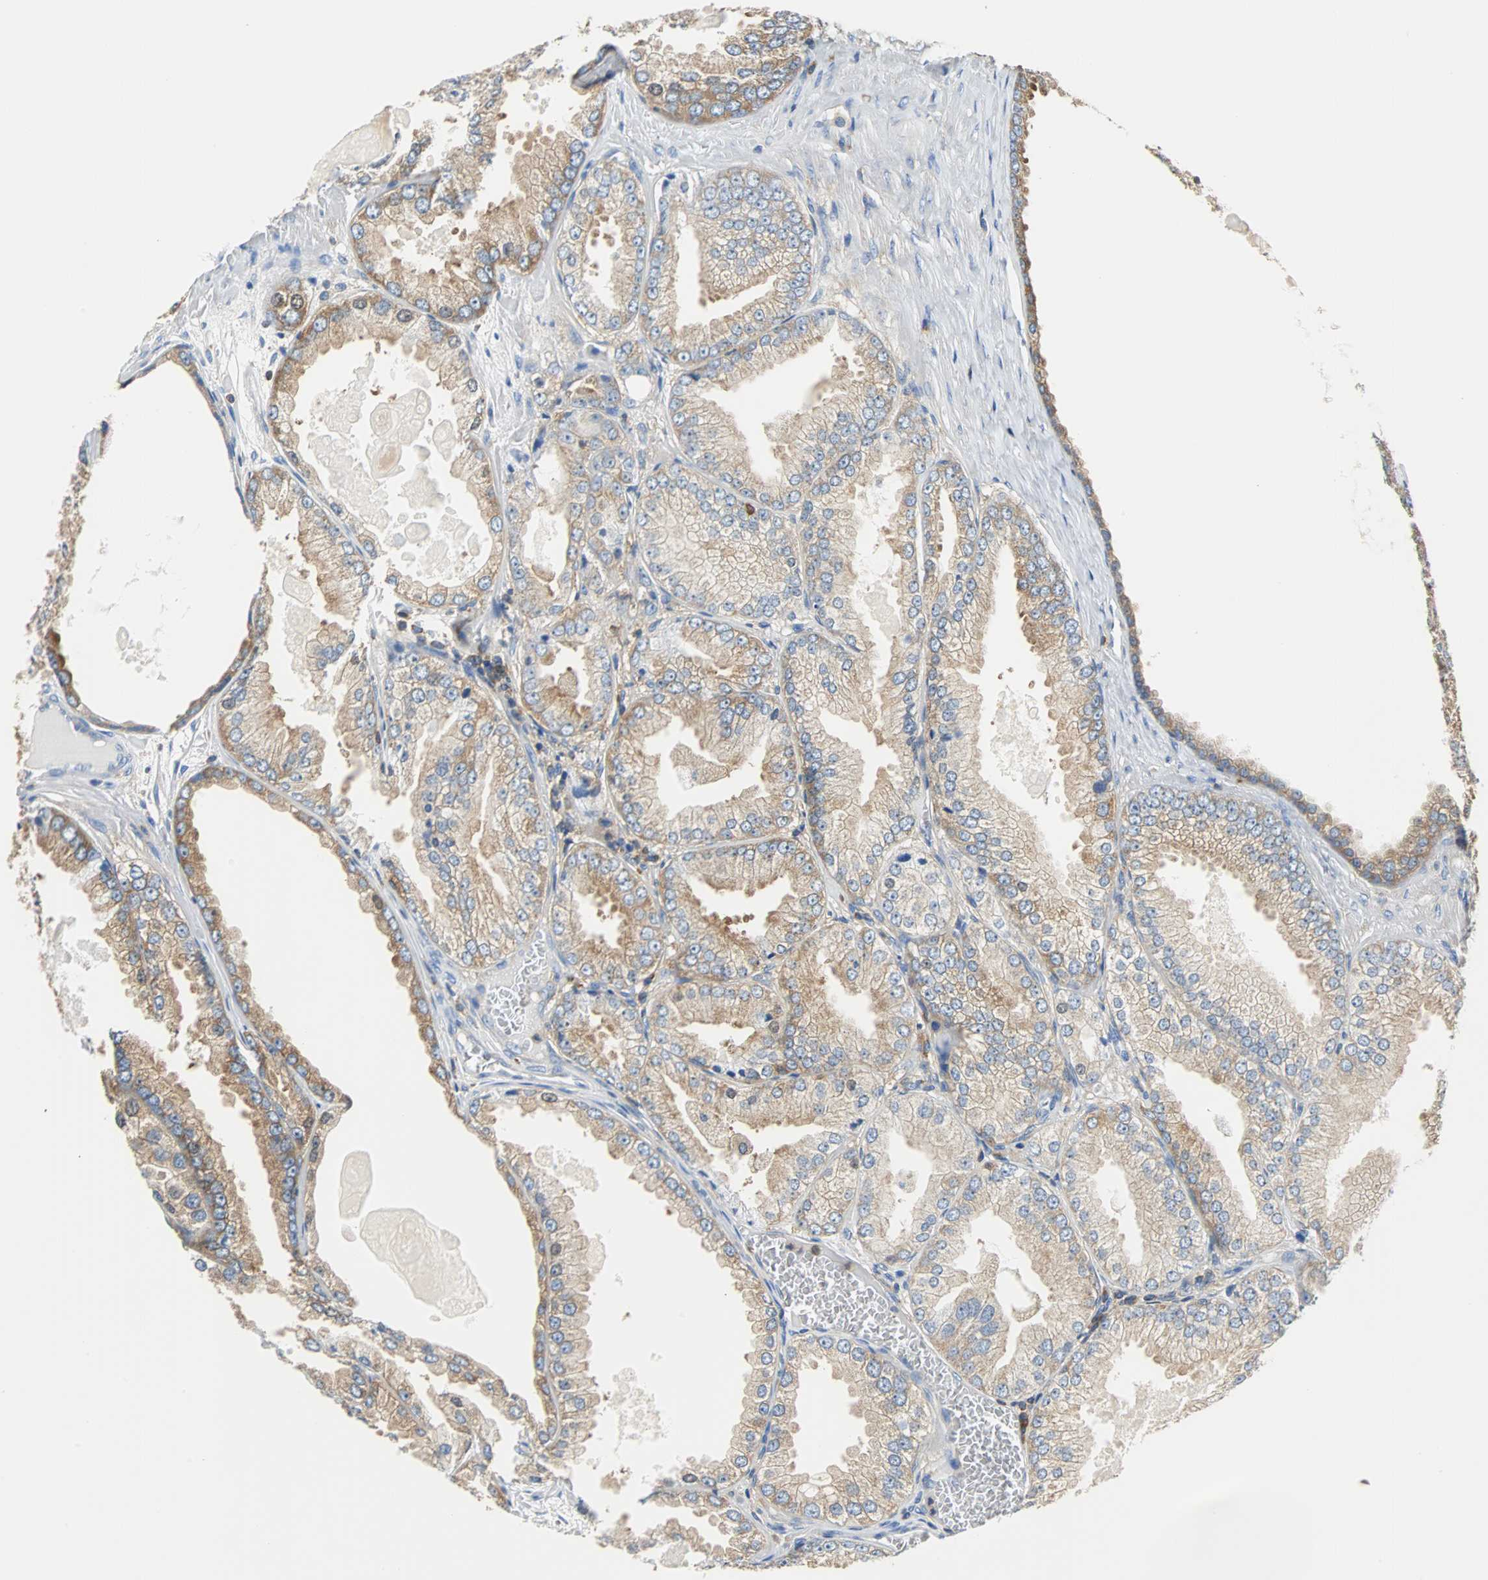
{"staining": {"intensity": "moderate", "quantity": ">75%", "location": "cytoplasmic/membranous"}, "tissue": "prostate cancer", "cell_type": "Tumor cells", "image_type": "cancer", "snomed": [{"axis": "morphology", "description": "Adenocarcinoma, High grade"}, {"axis": "topography", "description": "Prostate"}], "caption": "Brown immunohistochemical staining in human high-grade adenocarcinoma (prostate) shows moderate cytoplasmic/membranous positivity in about >75% of tumor cells.", "gene": "TSC22D4", "patient": {"sex": "male", "age": 61}}